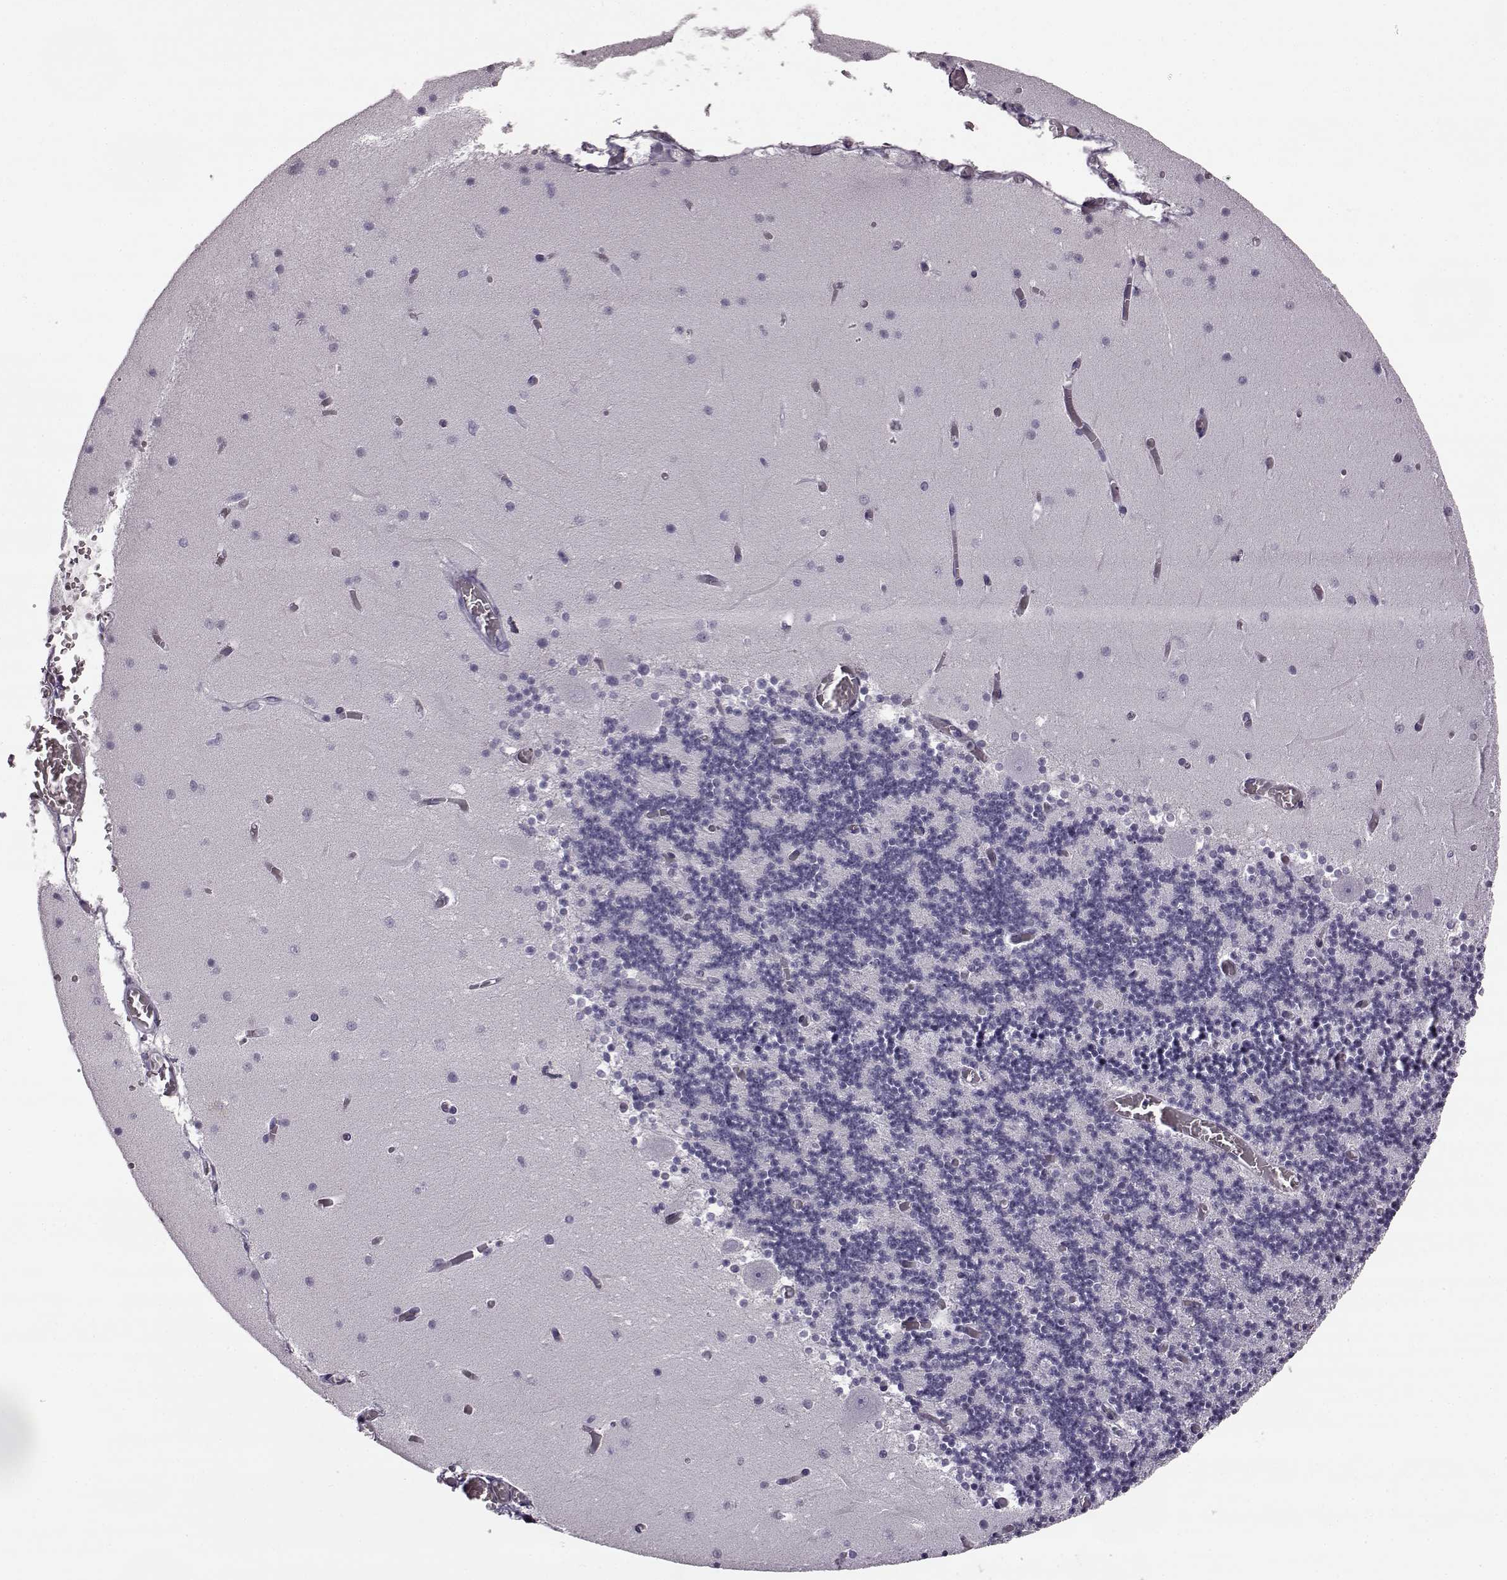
{"staining": {"intensity": "negative", "quantity": "none", "location": "none"}, "tissue": "cerebellum", "cell_type": "Cells in granular layer", "image_type": "normal", "snomed": [{"axis": "morphology", "description": "Normal tissue, NOS"}, {"axis": "topography", "description": "Cerebellum"}], "caption": "The histopathology image shows no significant positivity in cells in granular layer of cerebellum.", "gene": "ODAD4", "patient": {"sex": "female", "age": 28}}